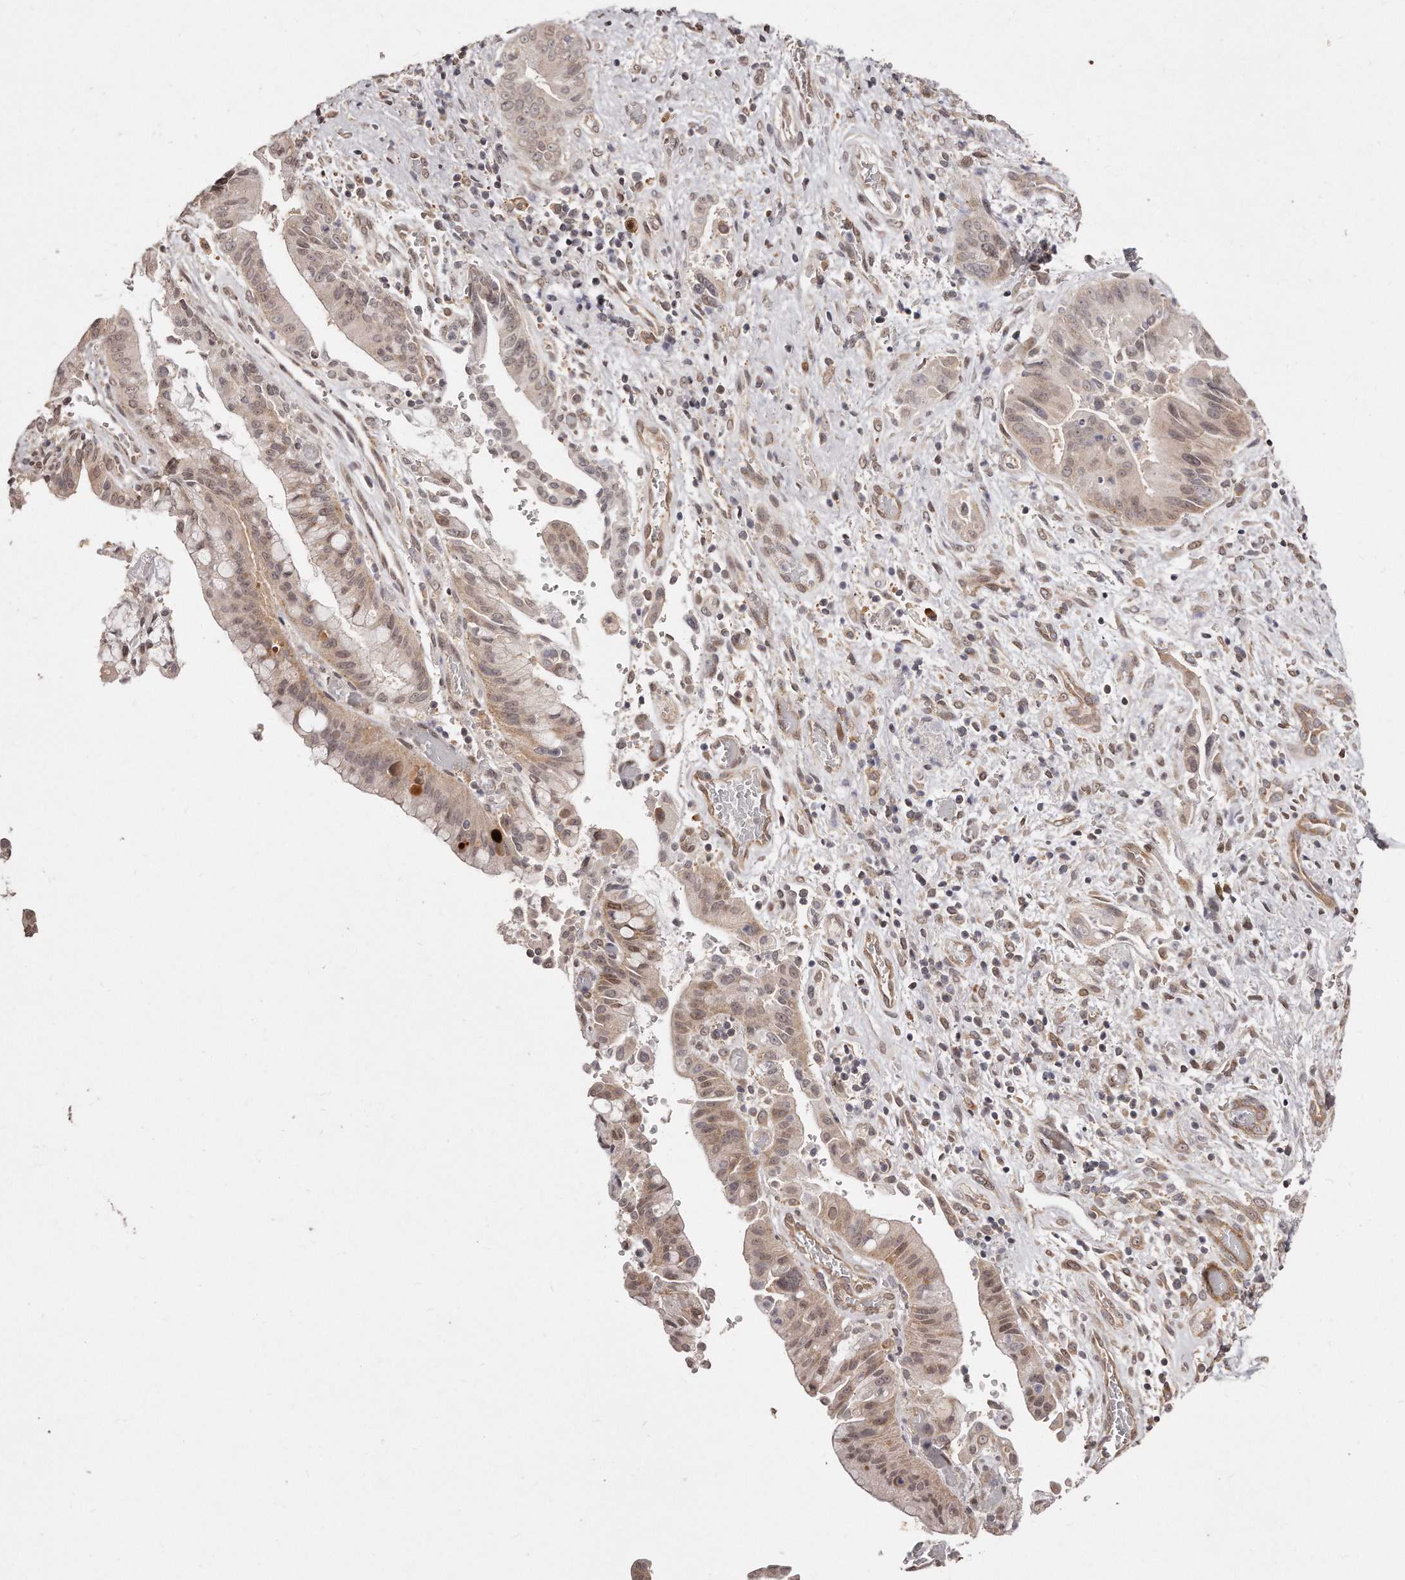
{"staining": {"intensity": "weak", "quantity": ">75%", "location": "cytoplasmic/membranous,nuclear"}, "tissue": "liver cancer", "cell_type": "Tumor cells", "image_type": "cancer", "snomed": [{"axis": "morphology", "description": "Cholangiocarcinoma"}, {"axis": "topography", "description": "Liver"}], "caption": "Cholangiocarcinoma (liver) was stained to show a protein in brown. There is low levels of weak cytoplasmic/membranous and nuclear staining in about >75% of tumor cells.", "gene": "HASPIN", "patient": {"sex": "female", "age": 54}}